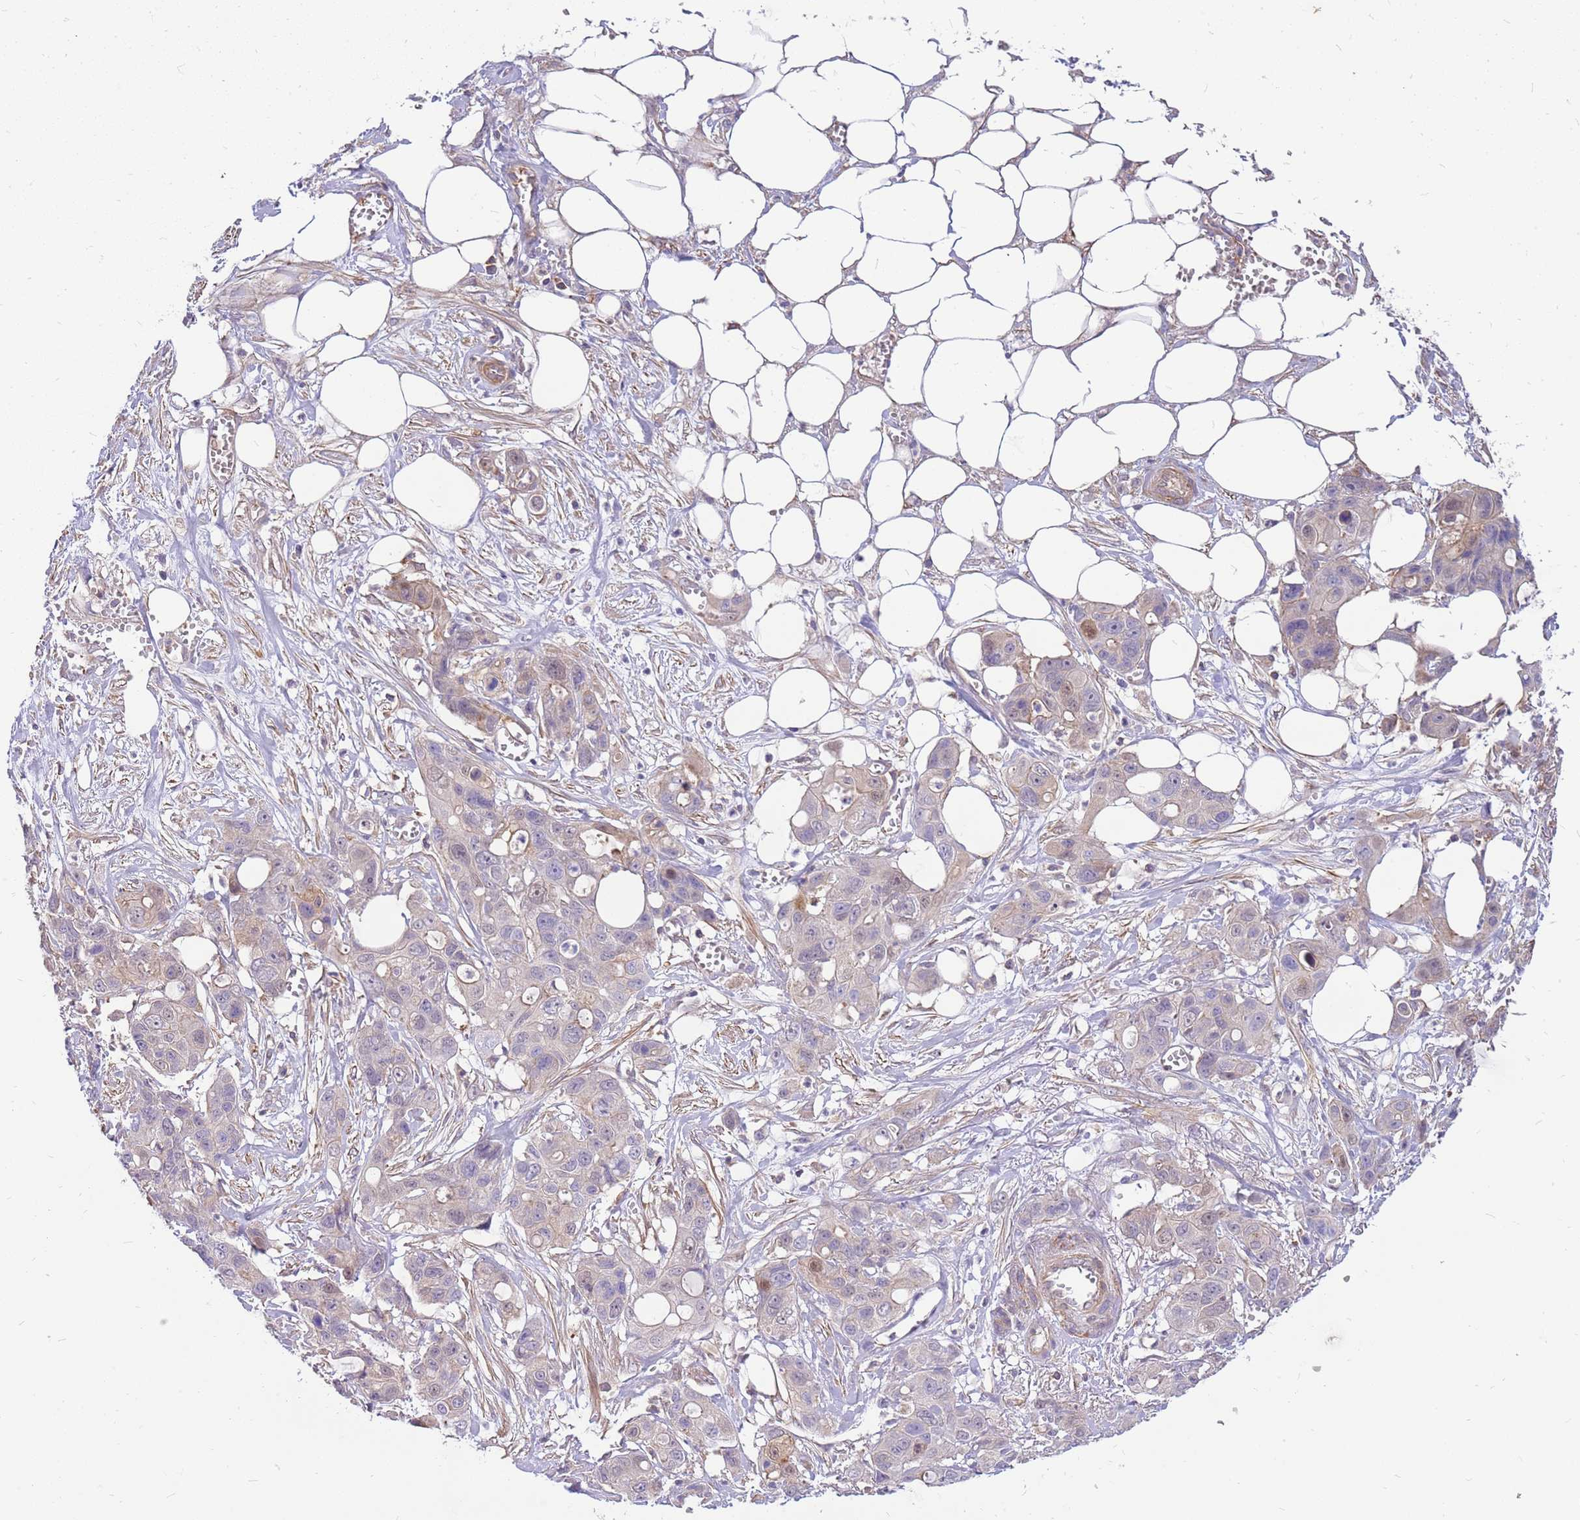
{"staining": {"intensity": "weak", "quantity": "<25%", "location": "cytoplasmic/membranous"}, "tissue": "ovarian cancer", "cell_type": "Tumor cells", "image_type": "cancer", "snomed": [{"axis": "morphology", "description": "Cystadenocarcinoma, mucinous, NOS"}, {"axis": "topography", "description": "Ovary"}], "caption": "DAB immunohistochemical staining of ovarian cancer (mucinous cystadenocarcinoma) exhibits no significant staining in tumor cells. (IHC, brightfield microscopy, high magnification).", "gene": "MVD", "patient": {"sex": "female", "age": 70}}